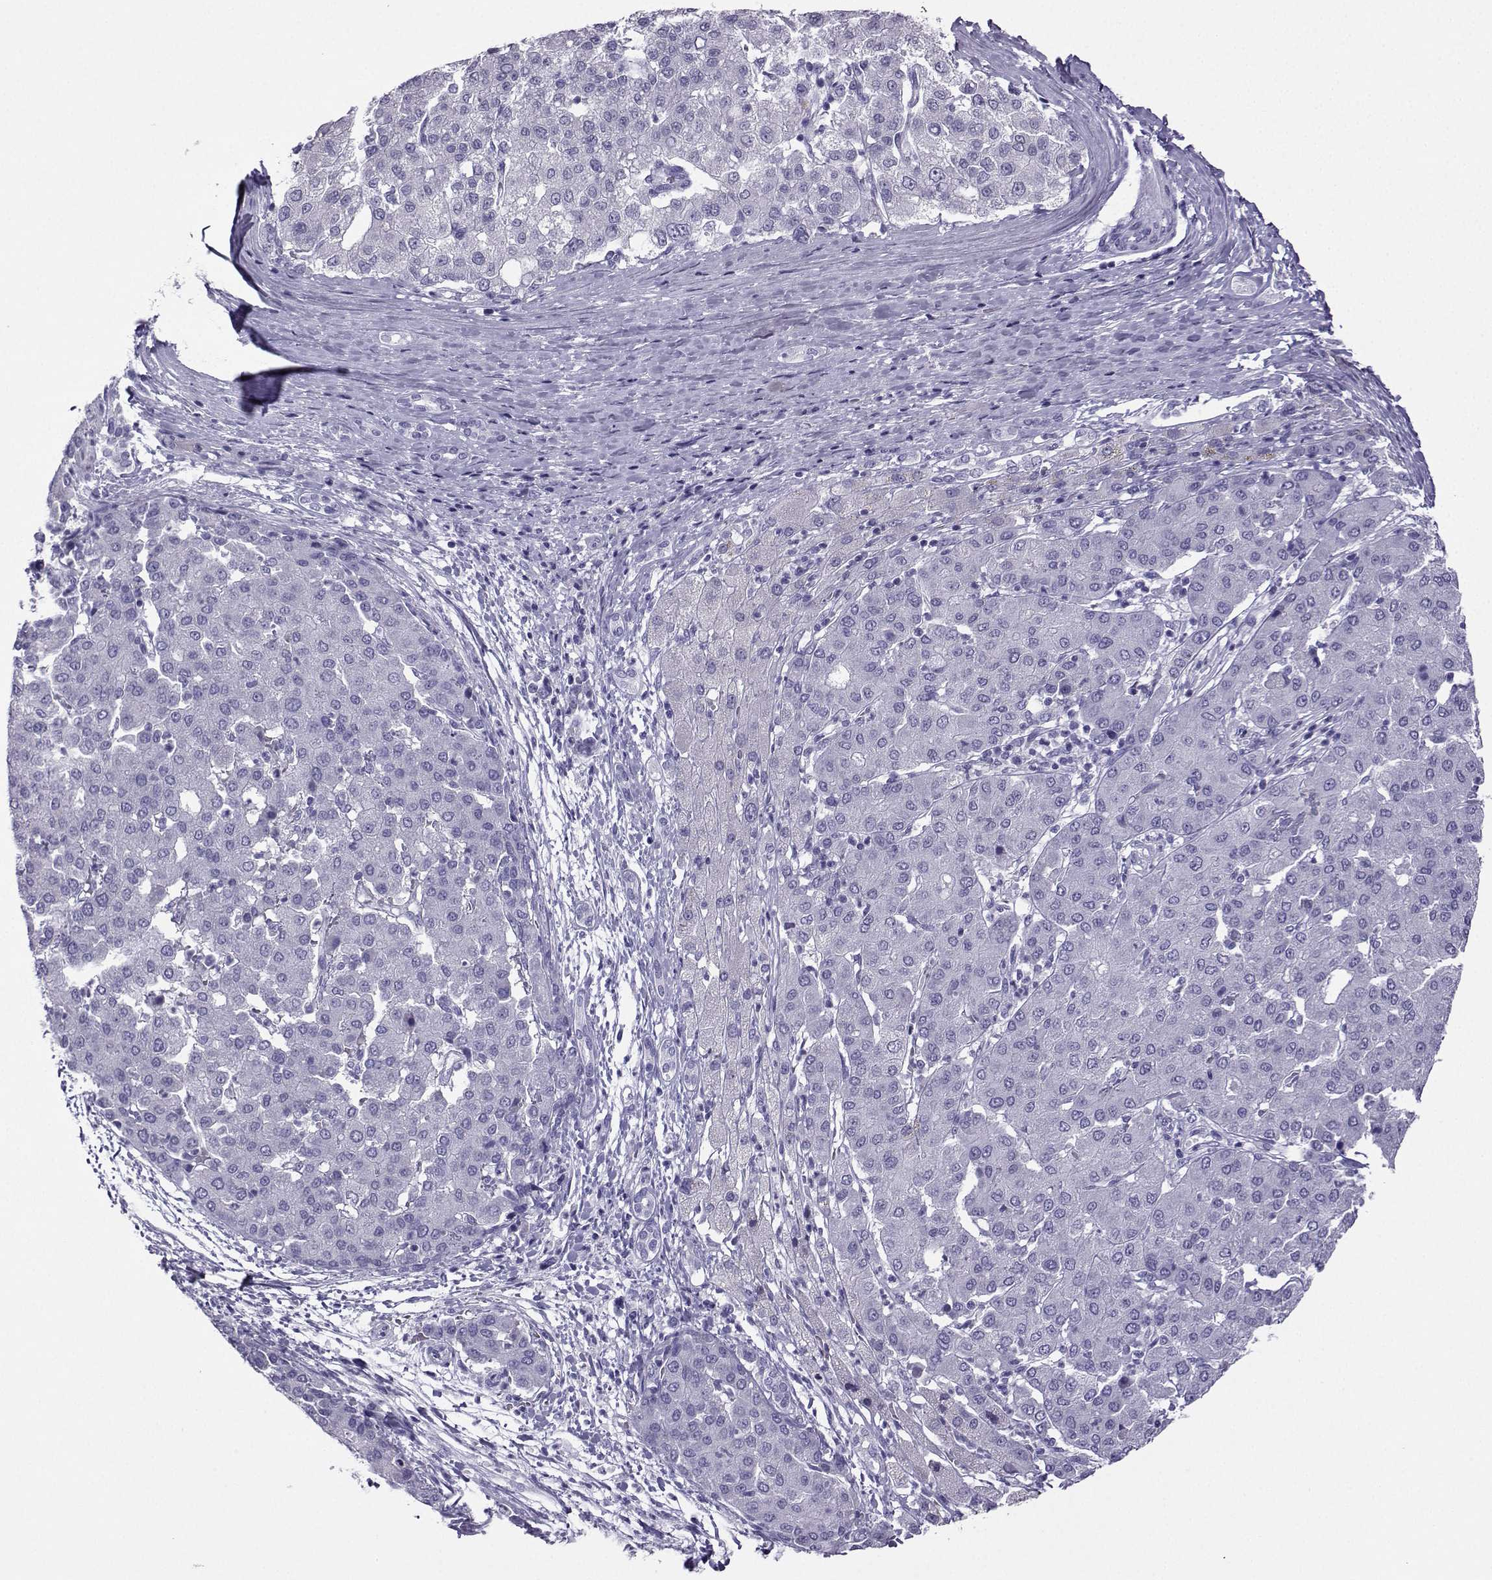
{"staining": {"intensity": "negative", "quantity": "none", "location": "none"}, "tissue": "liver cancer", "cell_type": "Tumor cells", "image_type": "cancer", "snomed": [{"axis": "morphology", "description": "Carcinoma, Hepatocellular, NOS"}, {"axis": "topography", "description": "Liver"}], "caption": "A high-resolution photomicrograph shows immunohistochemistry (IHC) staining of liver hepatocellular carcinoma, which reveals no significant expression in tumor cells. (DAB (3,3'-diaminobenzidine) immunohistochemistry with hematoxylin counter stain).", "gene": "FBXO24", "patient": {"sex": "male", "age": 65}}